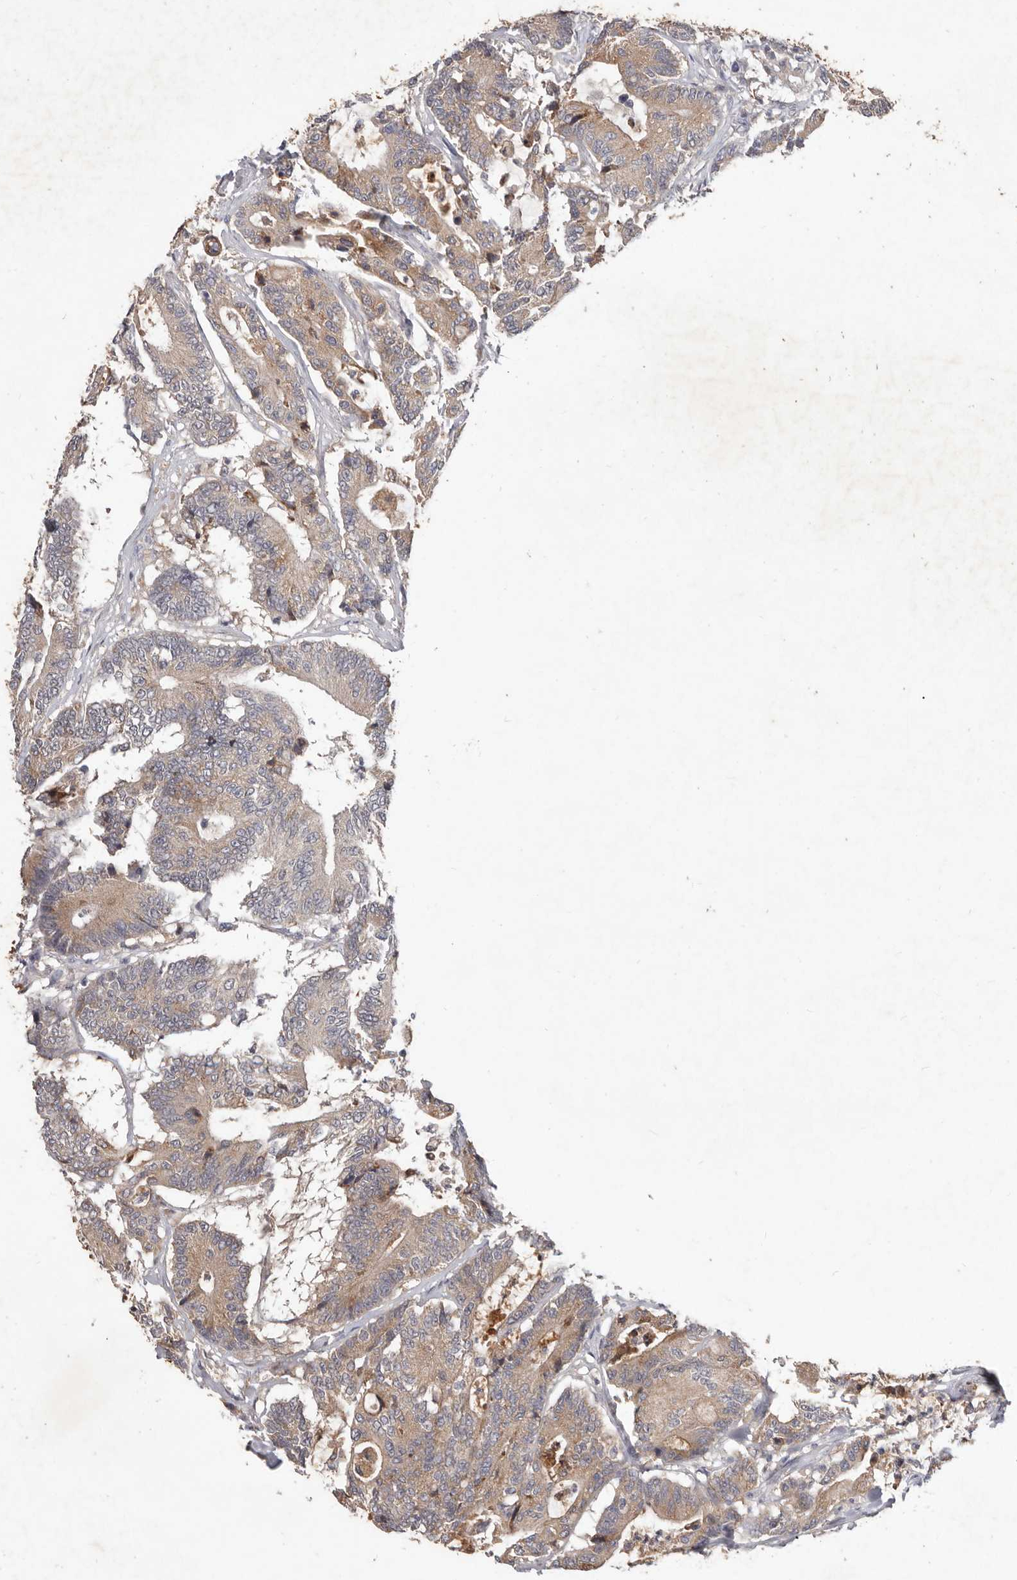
{"staining": {"intensity": "weak", "quantity": ">75%", "location": "cytoplasmic/membranous"}, "tissue": "colorectal cancer", "cell_type": "Tumor cells", "image_type": "cancer", "snomed": [{"axis": "morphology", "description": "Adenocarcinoma, NOS"}, {"axis": "topography", "description": "Colon"}], "caption": "Protein expression by IHC shows weak cytoplasmic/membranous expression in approximately >75% of tumor cells in adenocarcinoma (colorectal). The staining is performed using DAB brown chromogen to label protein expression. The nuclei are counter-stained blue using hematoxylin.", "gene": "WDR77", "patient": {"sex": "female", "age": 84}}